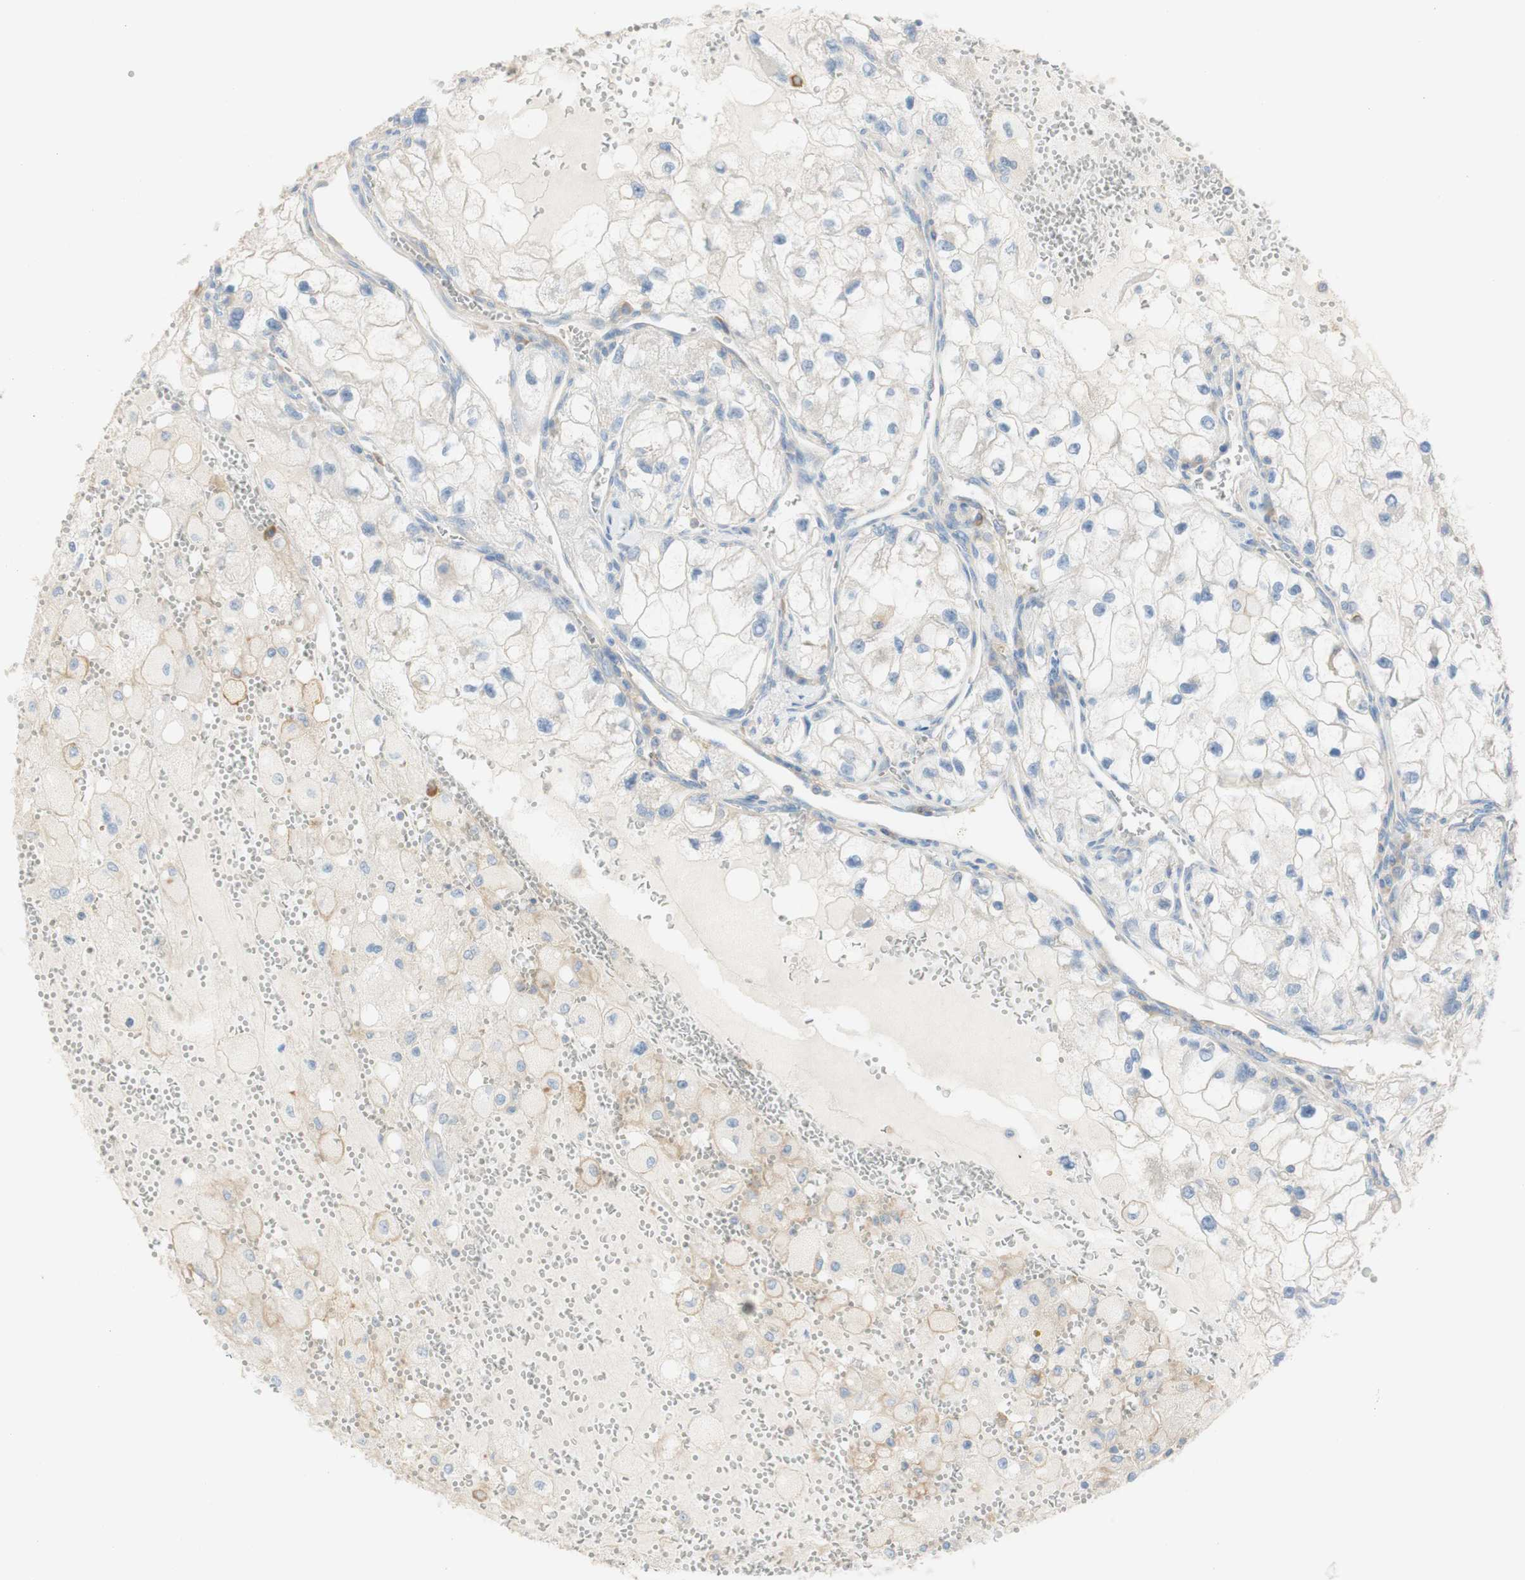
{"staining": {"intensity": "negative", "quantity": "none", "location": "none"}, "tissue": "renal cancer", "cell_type": "Tumor cells", "image_type": "cancer", "snomed": [{"axis": "morphology", "description": "Adenocarcinoma, NOS"}, {"axis": "topography", "description": "Kidney"}], "caption": "Tumor cells are negative for brown protein staining in renal cancer.", "gene": "ATP2B1", "patient": {"sex": "female", "age": 70}}